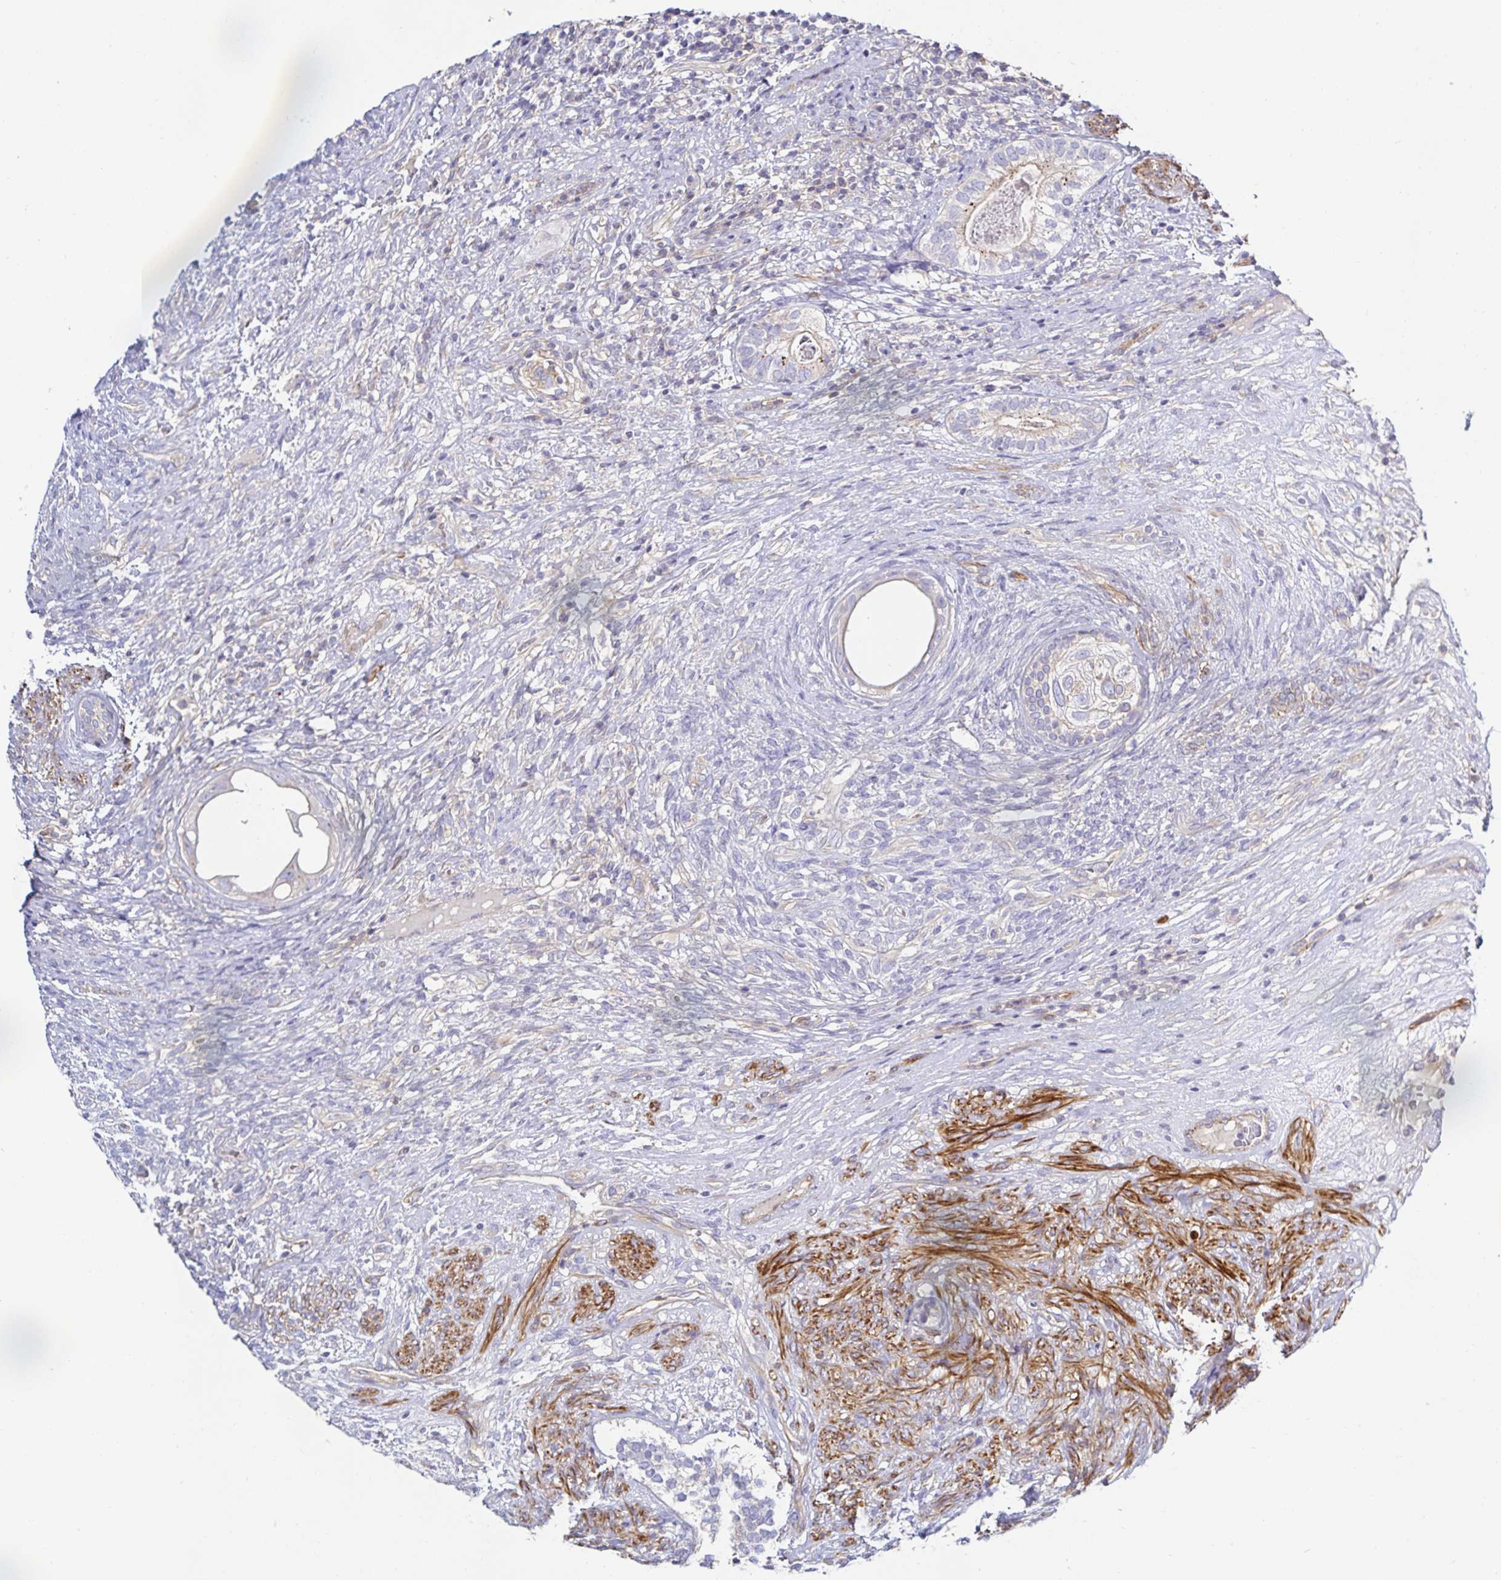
{"staining": {"intensity": "negative", "quantity": "none", "location": "none"}, "tissue": "testis cancer", "cell_type": "Tumor cells", "image_type": "cancer", "snomed": [{"axis": "morphology", "description": "Seminoma, NOS"}, {"axis": "morphology", "description": "Carcinoma, Embryonal, NOS"}, {"axis": "topography", "description": "Testis"}], "caption": "Protein analysis of testis cancer exhibits no significant positivity in tumor cells.", "gene": "METTL22", "patient": {"sex": "male", "age": 41}}